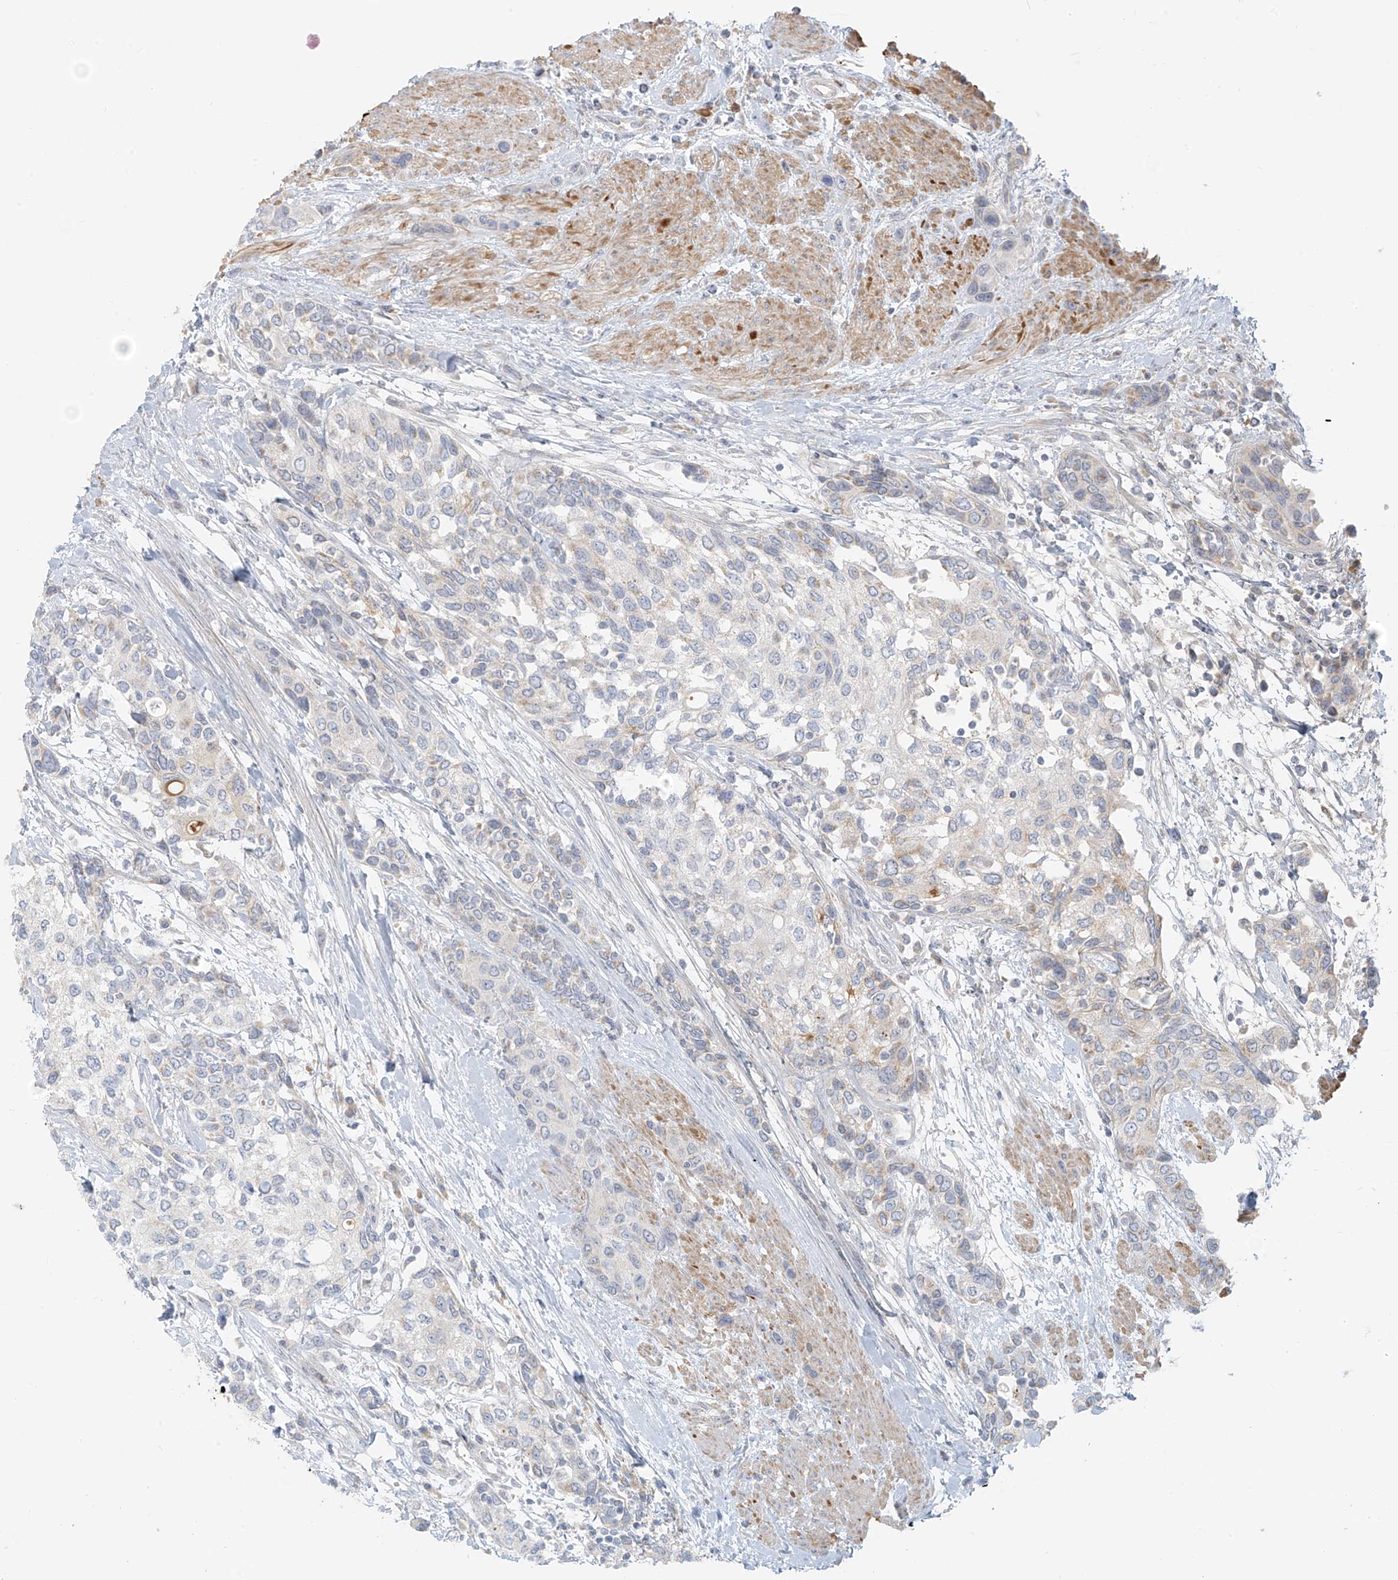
{"staining": {"intensity": "negative", "quantity": "none", "location": "none"}, "tissue": "urothelial cancer", "cell_type": "Tumor cells", "image_type": "cancer", "snomed": [{"axis": "morphology", "description": "Normal tissue, NOS"}, {"axis": "morphology", "description": "Urothelial carcinoma, High grade"}, {"axis": "topography", "description": "Vascular tissue"}, {"axis": "topography", "description": "Urinary bladder"}], "caption": "Human urothelial carcinoma (high-grade) stained for a protein using IHC shows no expression in tumor cells.", "gene": "UST", "patient": {"sex": "female", "age": 56}}